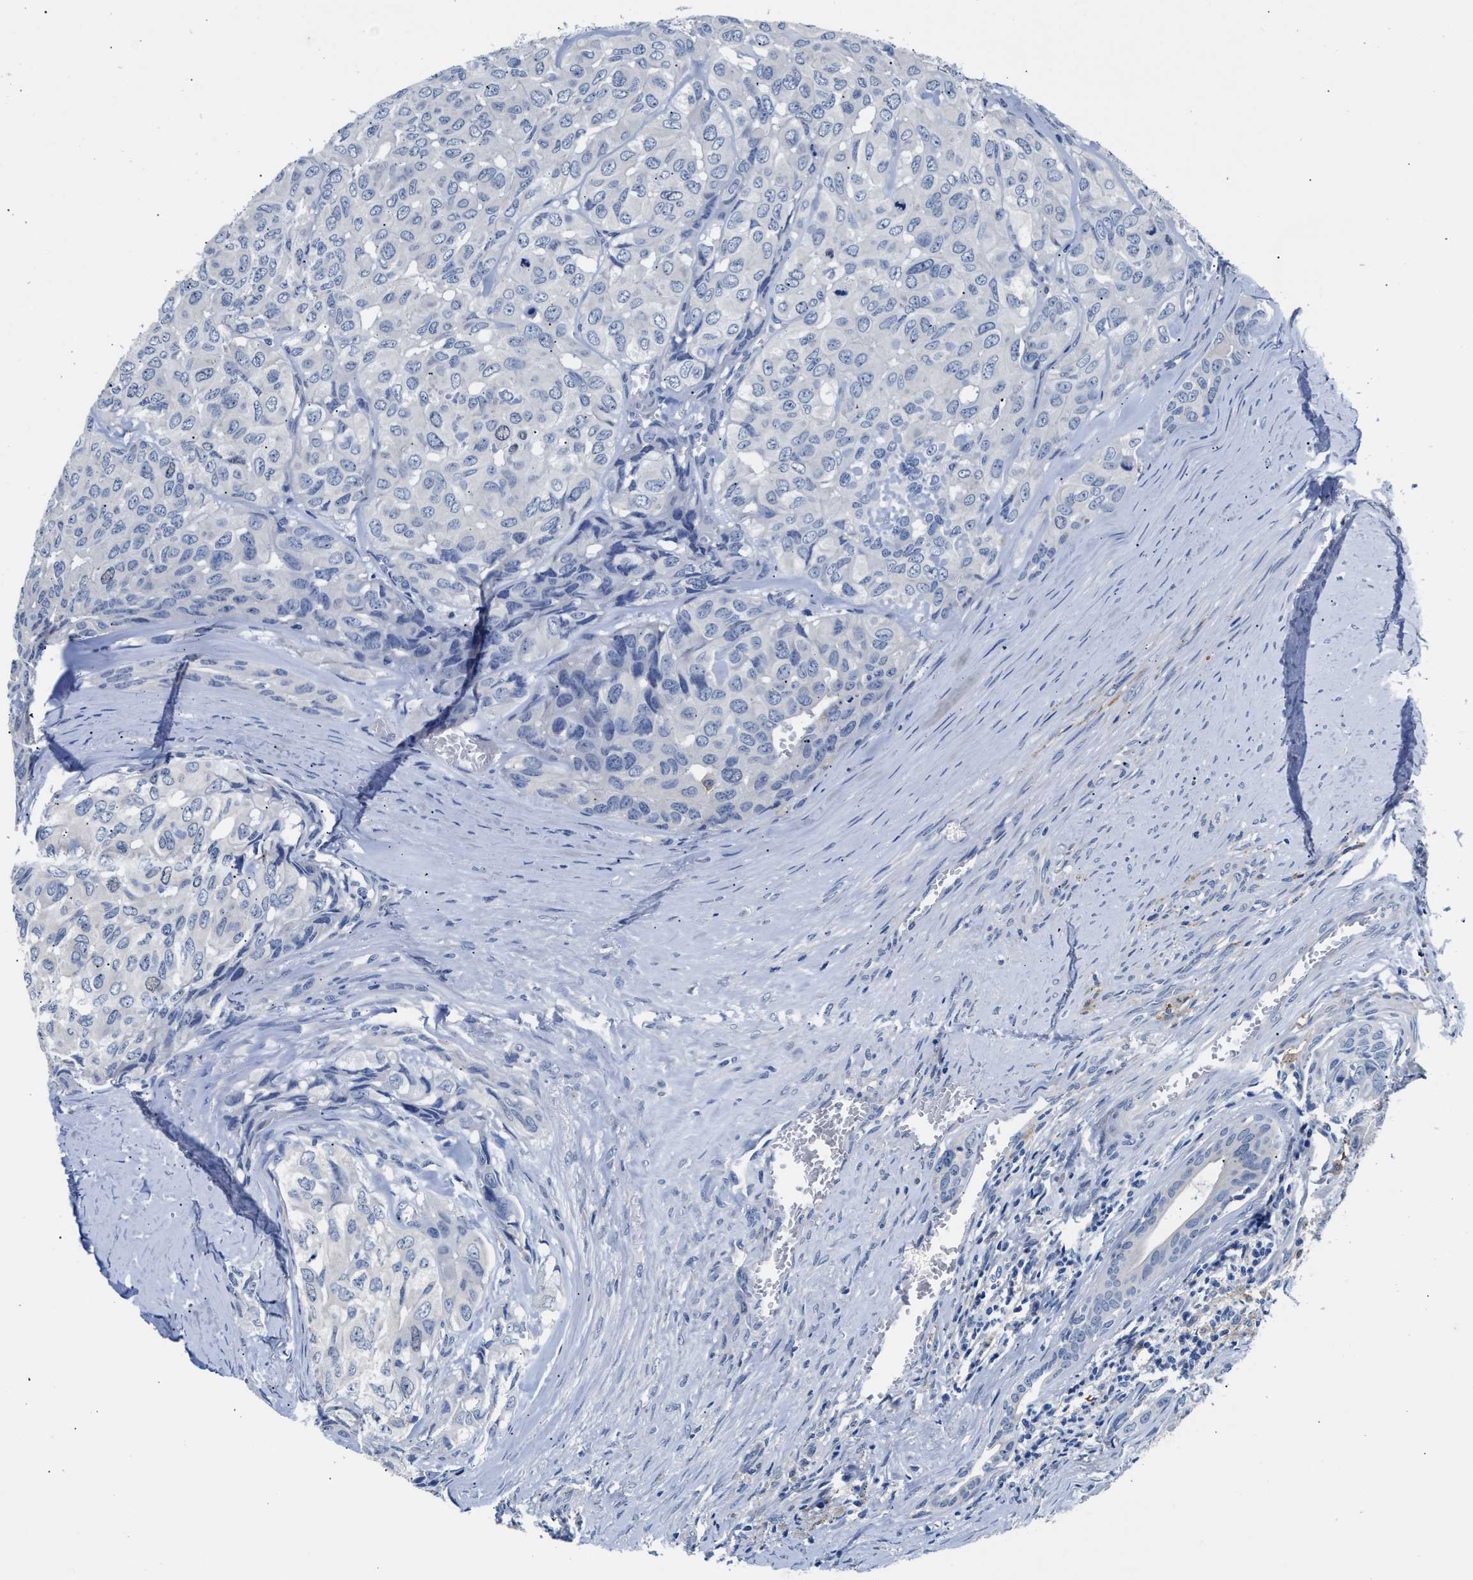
{"staining": {"intensity": "negative", "quantity": "none", "location": "none"}, "tissue": "head and neck cancer", "cell_type": "Tumor cells", "image_type": "cancer", "snomed": [{"axis": "morphology", "description": "Adenocarcinoma, NOS"}, {"axis": "topography", "description": "Salivary gland, NOS"}, {"axis": "topography", "description": "Head-Neck"}], "caption": "Immunohistochemistry (IHC) photomicrograph of neoplastic tissue: human head and neck cancer stained with DAB (3,3'-diaminobenzidine) reveals no significant protein expression in tumor cells.", "gene": "GSTM1", "patient": {"sex": "female", "age": 76}}